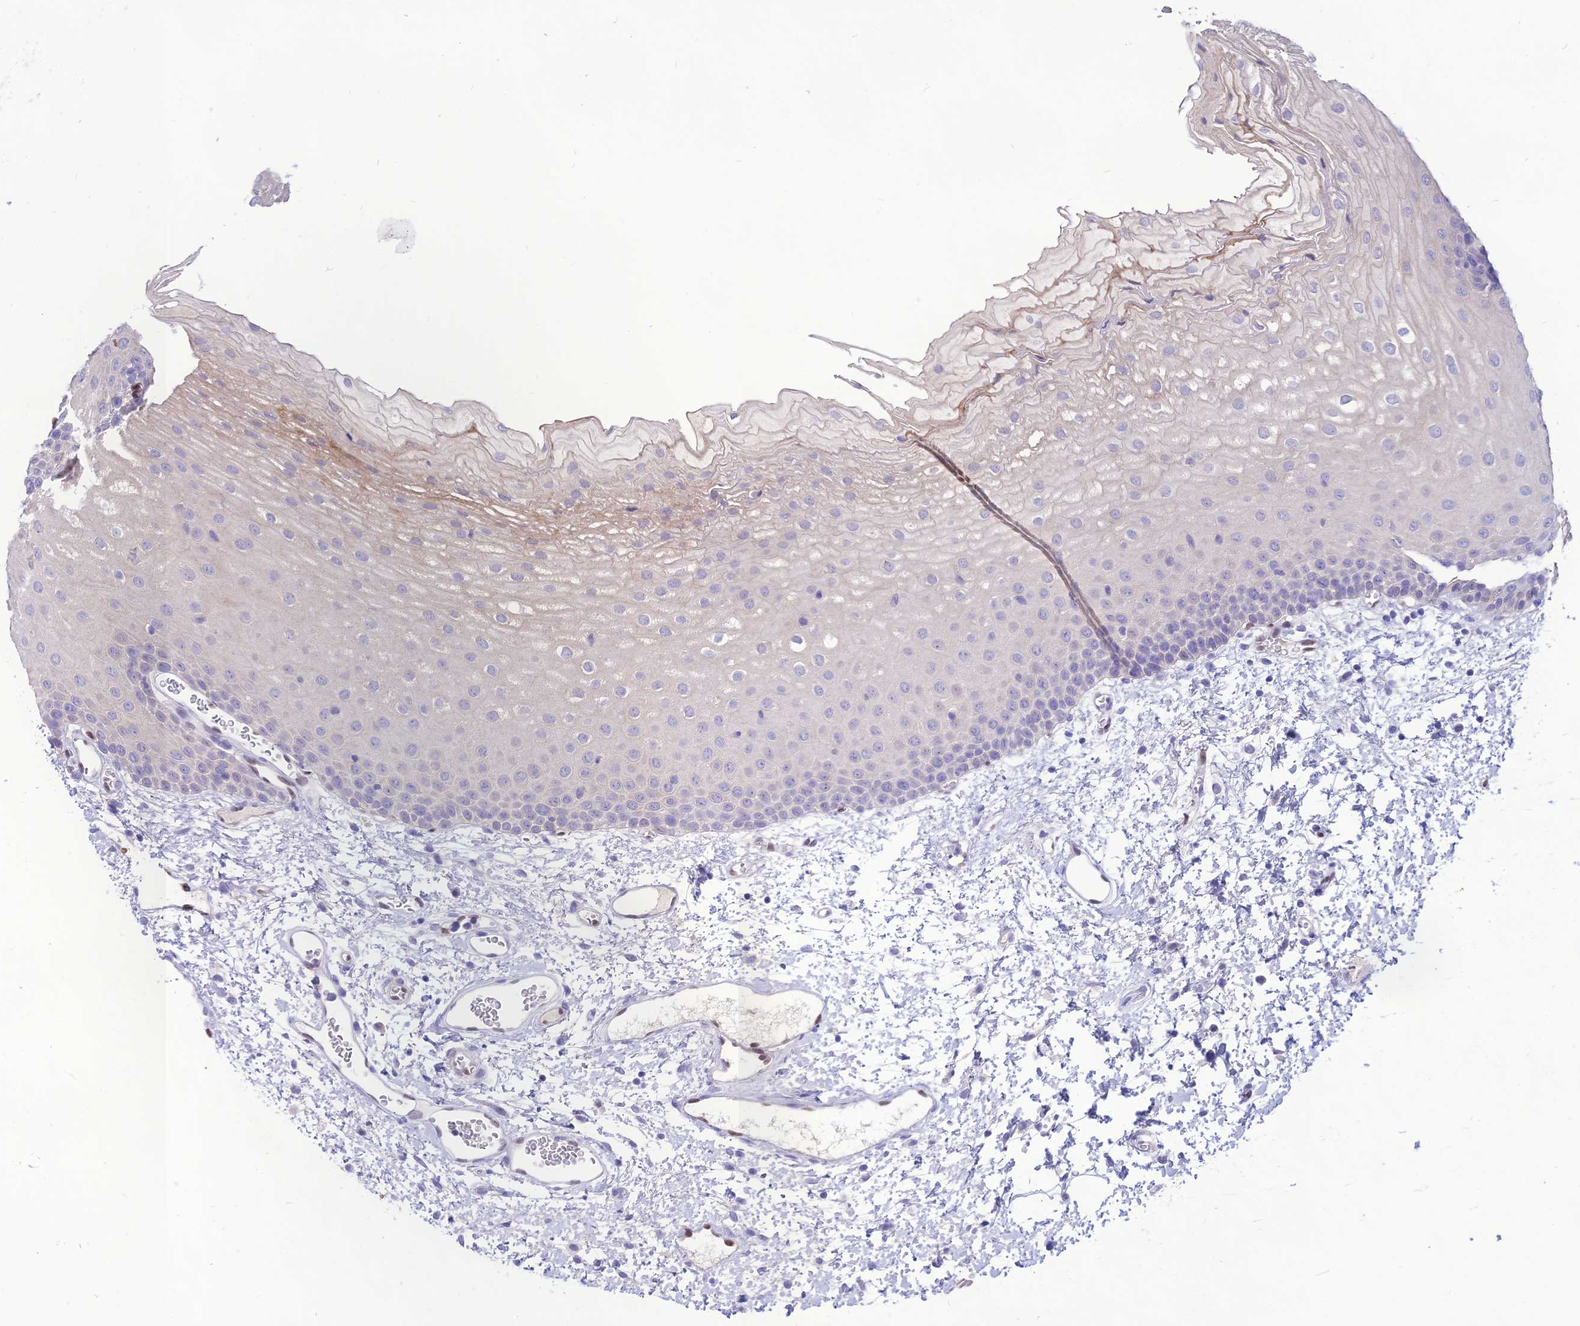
{"staining": {"intensity": "moderate", "quantity": "<25%", "location": "cytoplasmic/membranous"}, "tissue": "oral mucosa", "cell_type": "Squamous epithelial cells", "image_type": "normal", "snomed": [{"axis": "morphology", "description": "Normal tissue, NOS"}, {"axis": "topography", "description": "Oral tissue"}], "caption": "Protein expression analysis of normal oral mucosa shows moderate cytoplasmic/membranous staining in approximately <25% of squamous epithelial cells.", "gene": "NOVA2", "patient": {"sex": "female", "age": 70}}